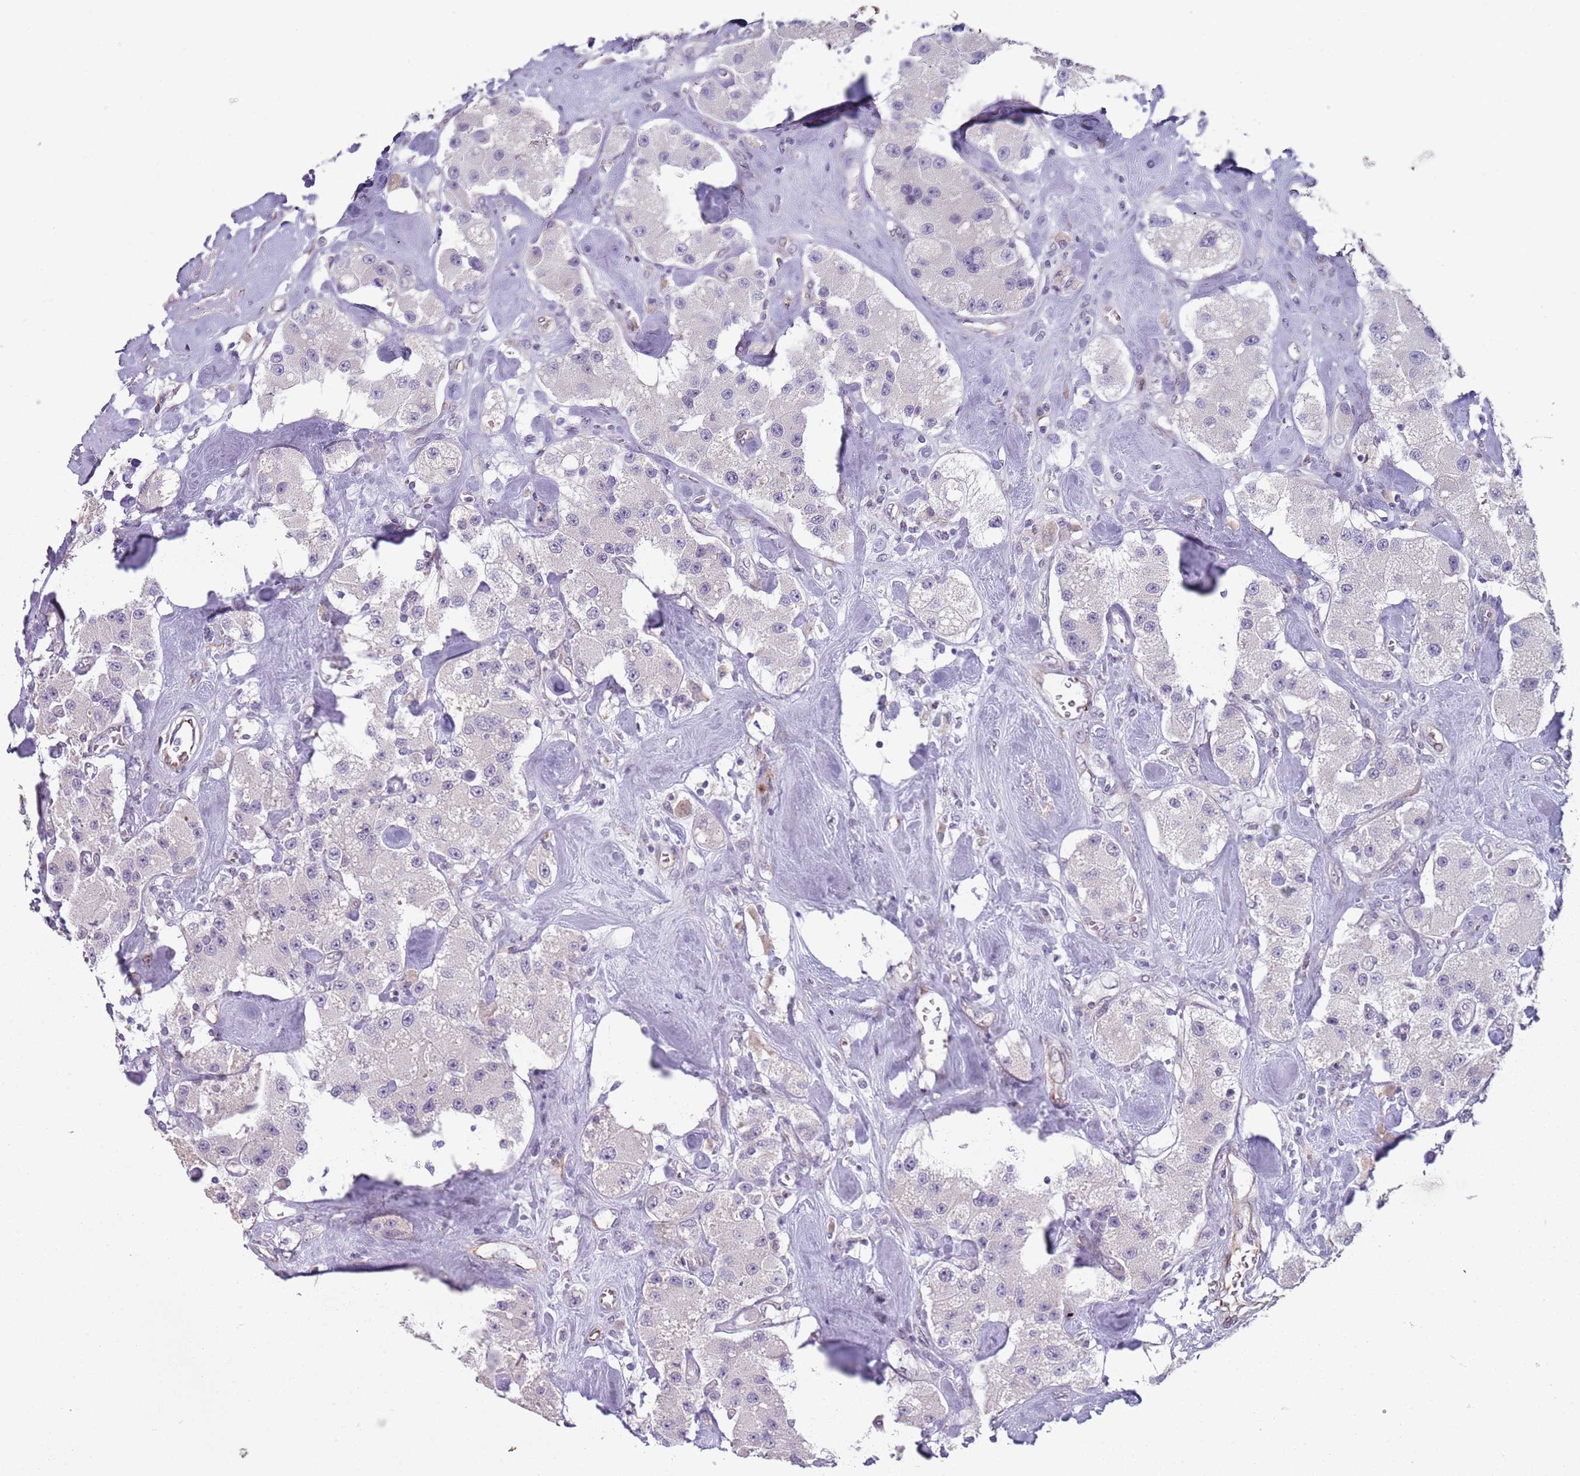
{"staining": {"intensity": "negative", "quantity": "none", "location": "none"}, "tissue": "carcinoid", "cell_type": "Tumor cells", "image_type": "cancer", "snomed": [{"axis": "morphology", "description": "Carcinoid, malignant, NOS"}, {"axis": "topography", "description": "Pancreas"}], "caption": "This micrograph is of carcinoid stained with immunohistochemistry (IHC) to label a protein in brown with the nuclei are counter-stained blue. There is no staining in tumor cells.", "gene": "NBPF3", "patient": {"sex": "male", "age": 41}}